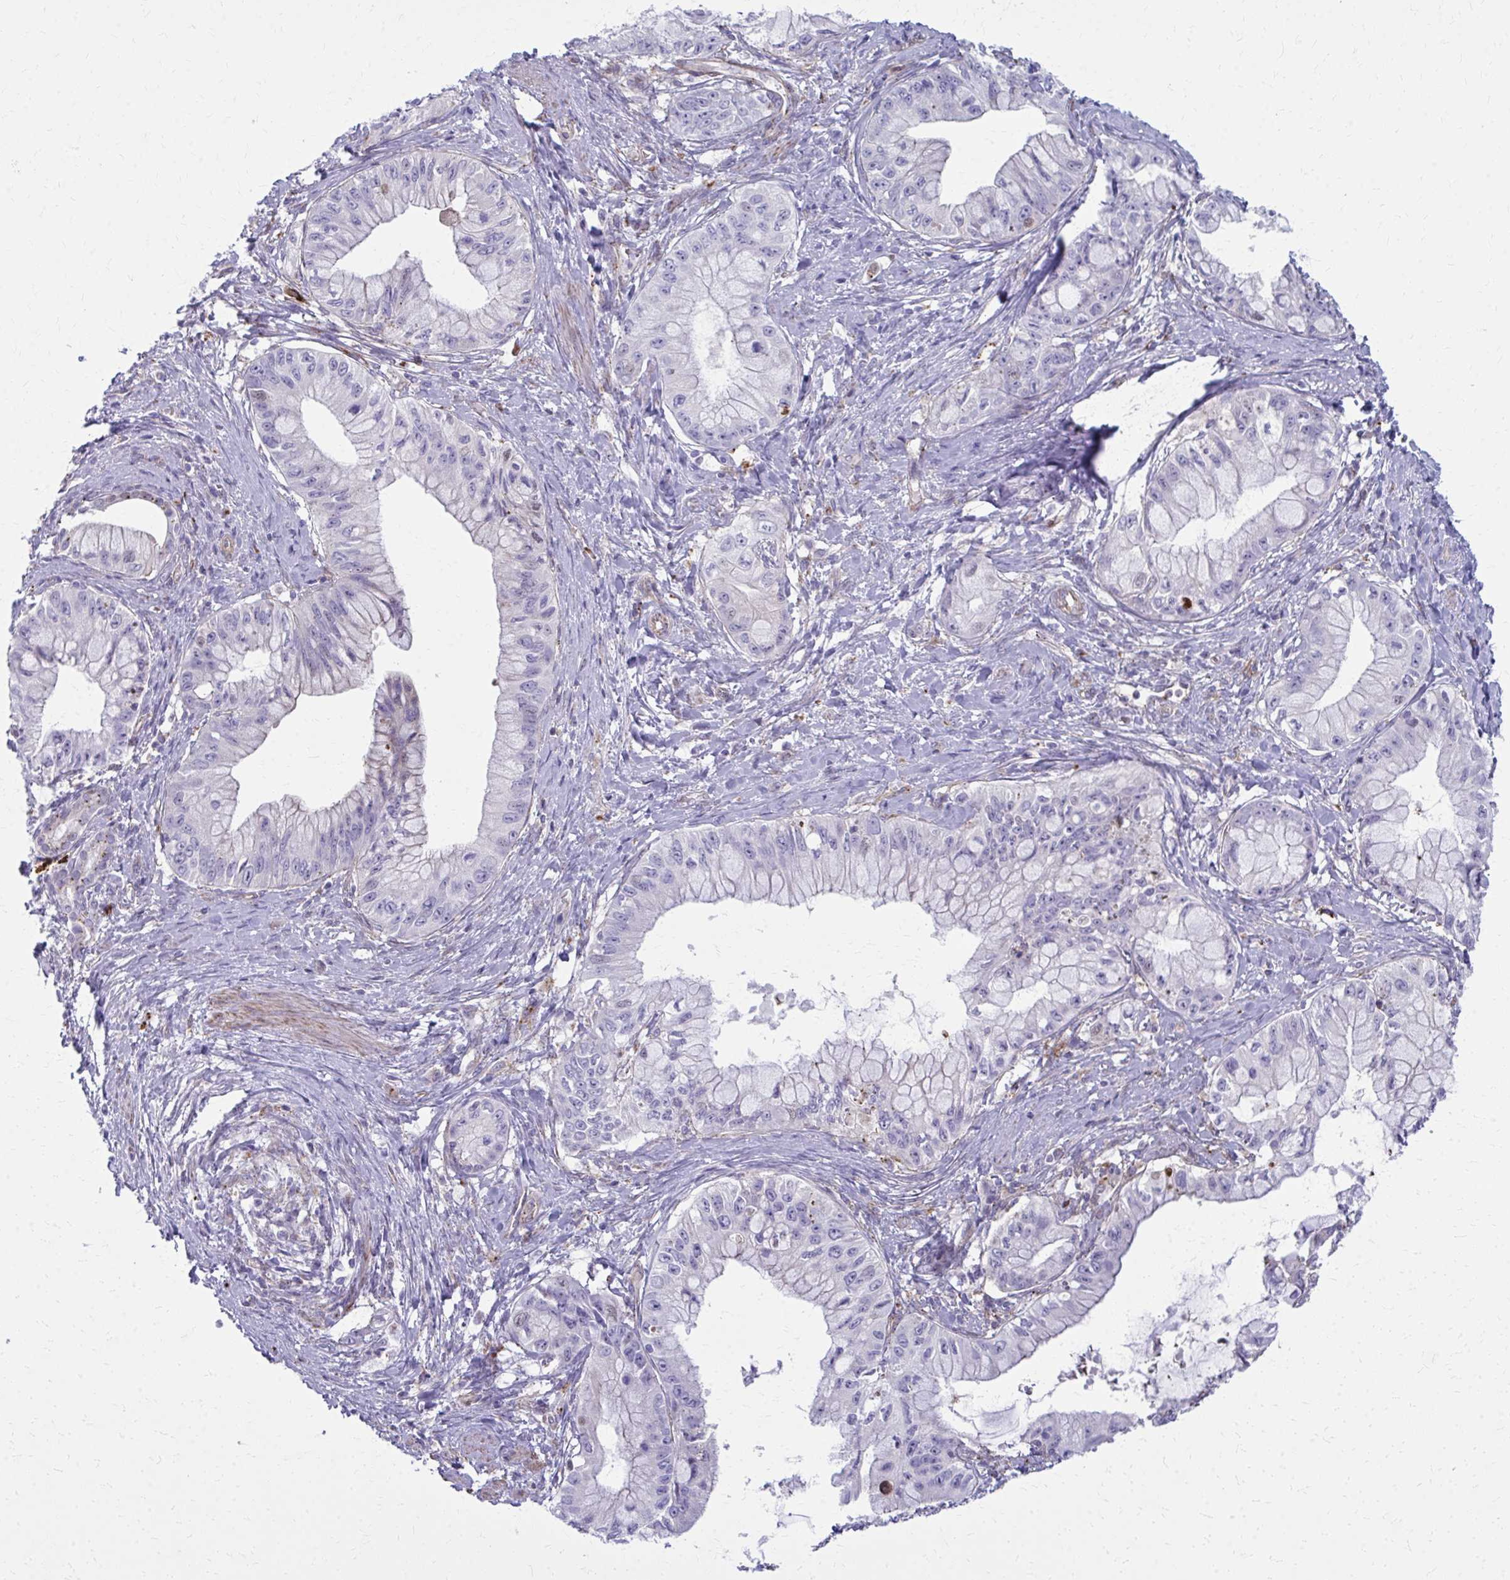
{"staining": {"intensity": "negative", "quantity": "none", "location": "none"}, "tissue": "pancreatic cancer", "cell_type": "Tumor cells", "image_type": "cancer", "snomed": [{"axis": "morphology", "description": "Adenocarcinoma, NOS"}, {"axis": "topography", "description": "Pancreas"}], "caption": "The immunohistochemistry (IHC) image has no significant staining in tumor cells of pancreatic adenocarcinoma tissue.", "gene": "LRRC4B", "patient": {"sex": "male", "age": 48}}